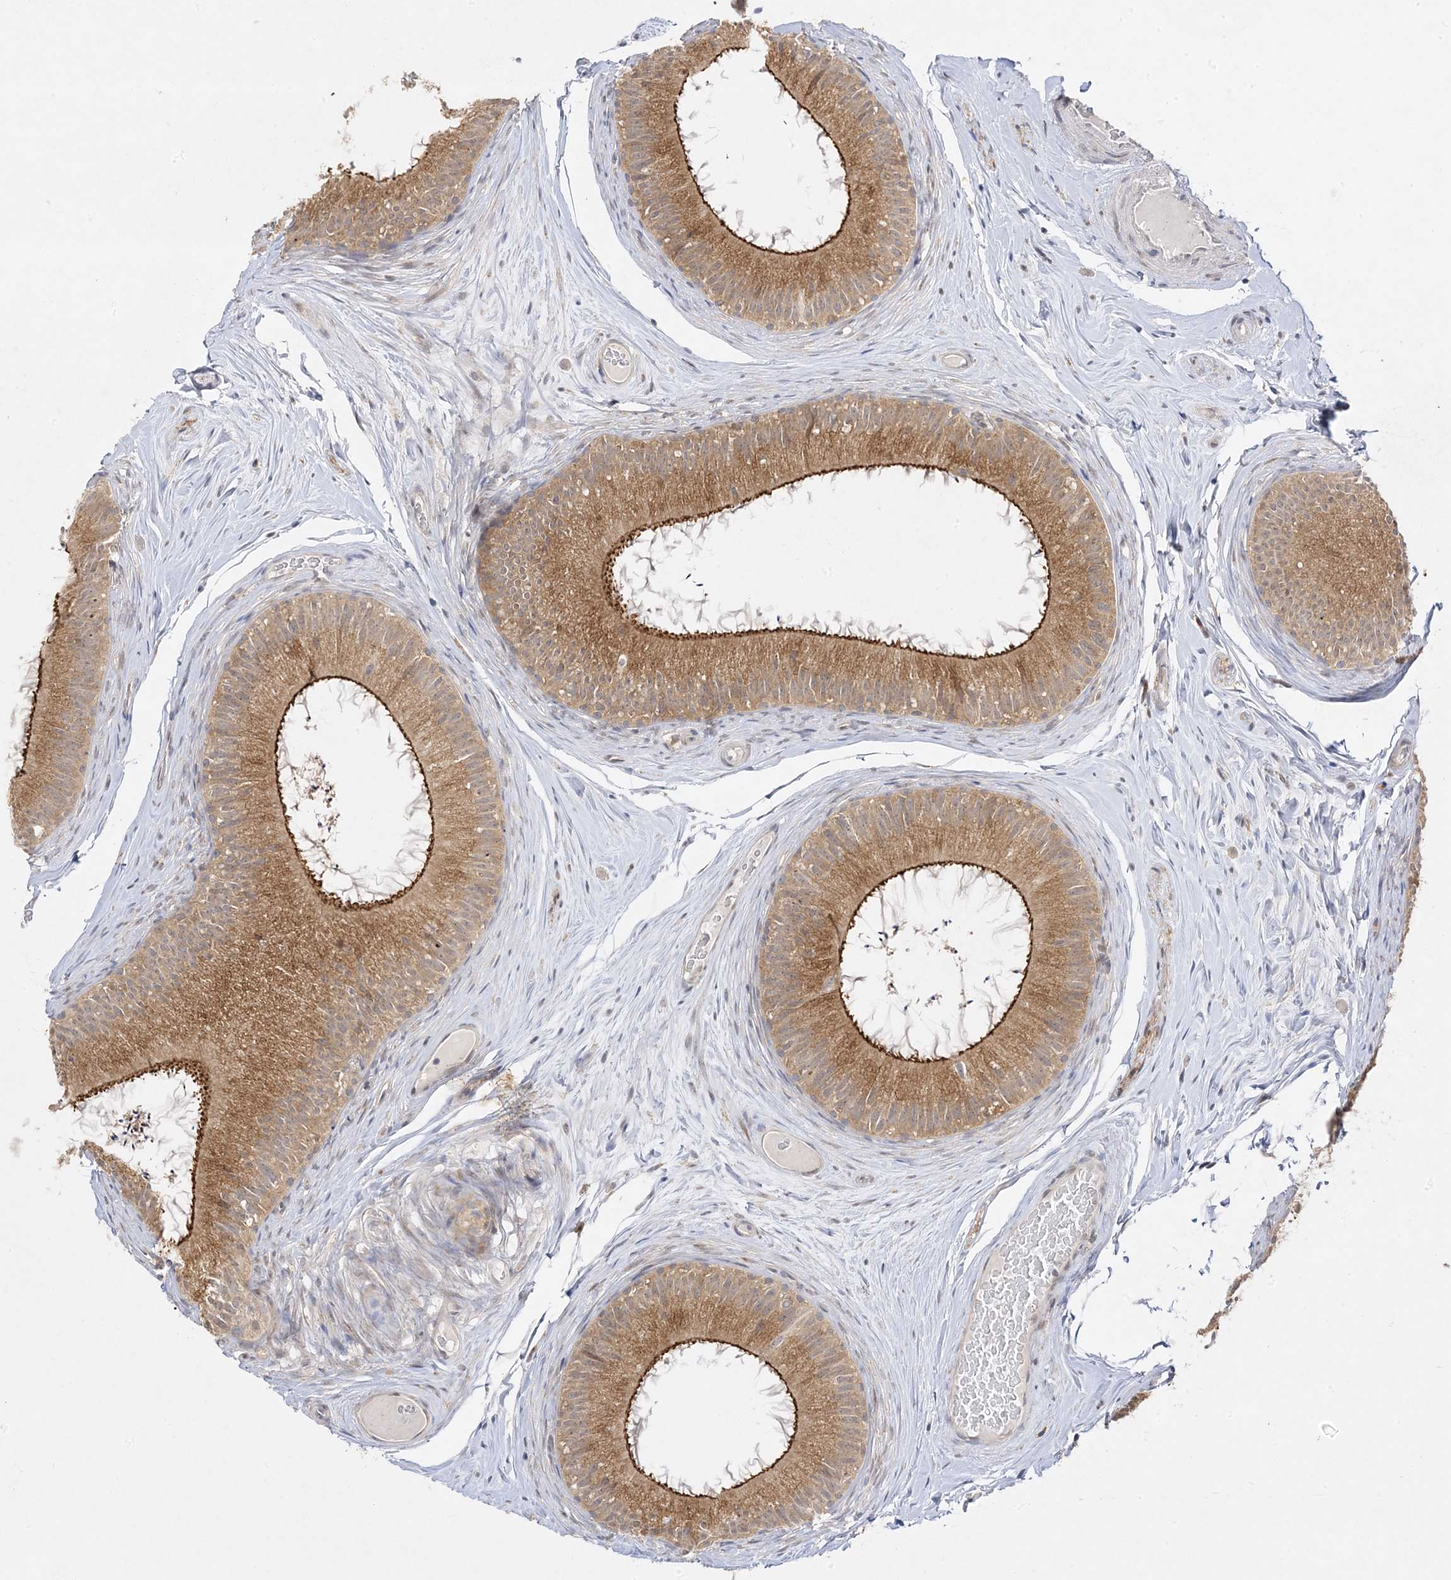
{"staining": {"intensity": "strong", "quantity": ">75%", "location": "cytoplasmic/membranous"}, "tissue": "epididymis", "cell_type": "Glandular cells", "image_type": "normal", "snomed": [{"axis": "morphology", "description": "Normal tissue, NOS"}, {"axis": "topography", "description": "Epididymis"}], "caption": "IHC photomicrograph of normal epididymis: human epididymis stained using immunohistochemistry (IHC) displays high levels of strong protein expression localized specifically in the cytoplasmic/membranous of glandular cells, appearing as a cytoplasmic/membranous brown color.", "gene": "C2CD2", "patient": {"sex": "male", "age": 50}}